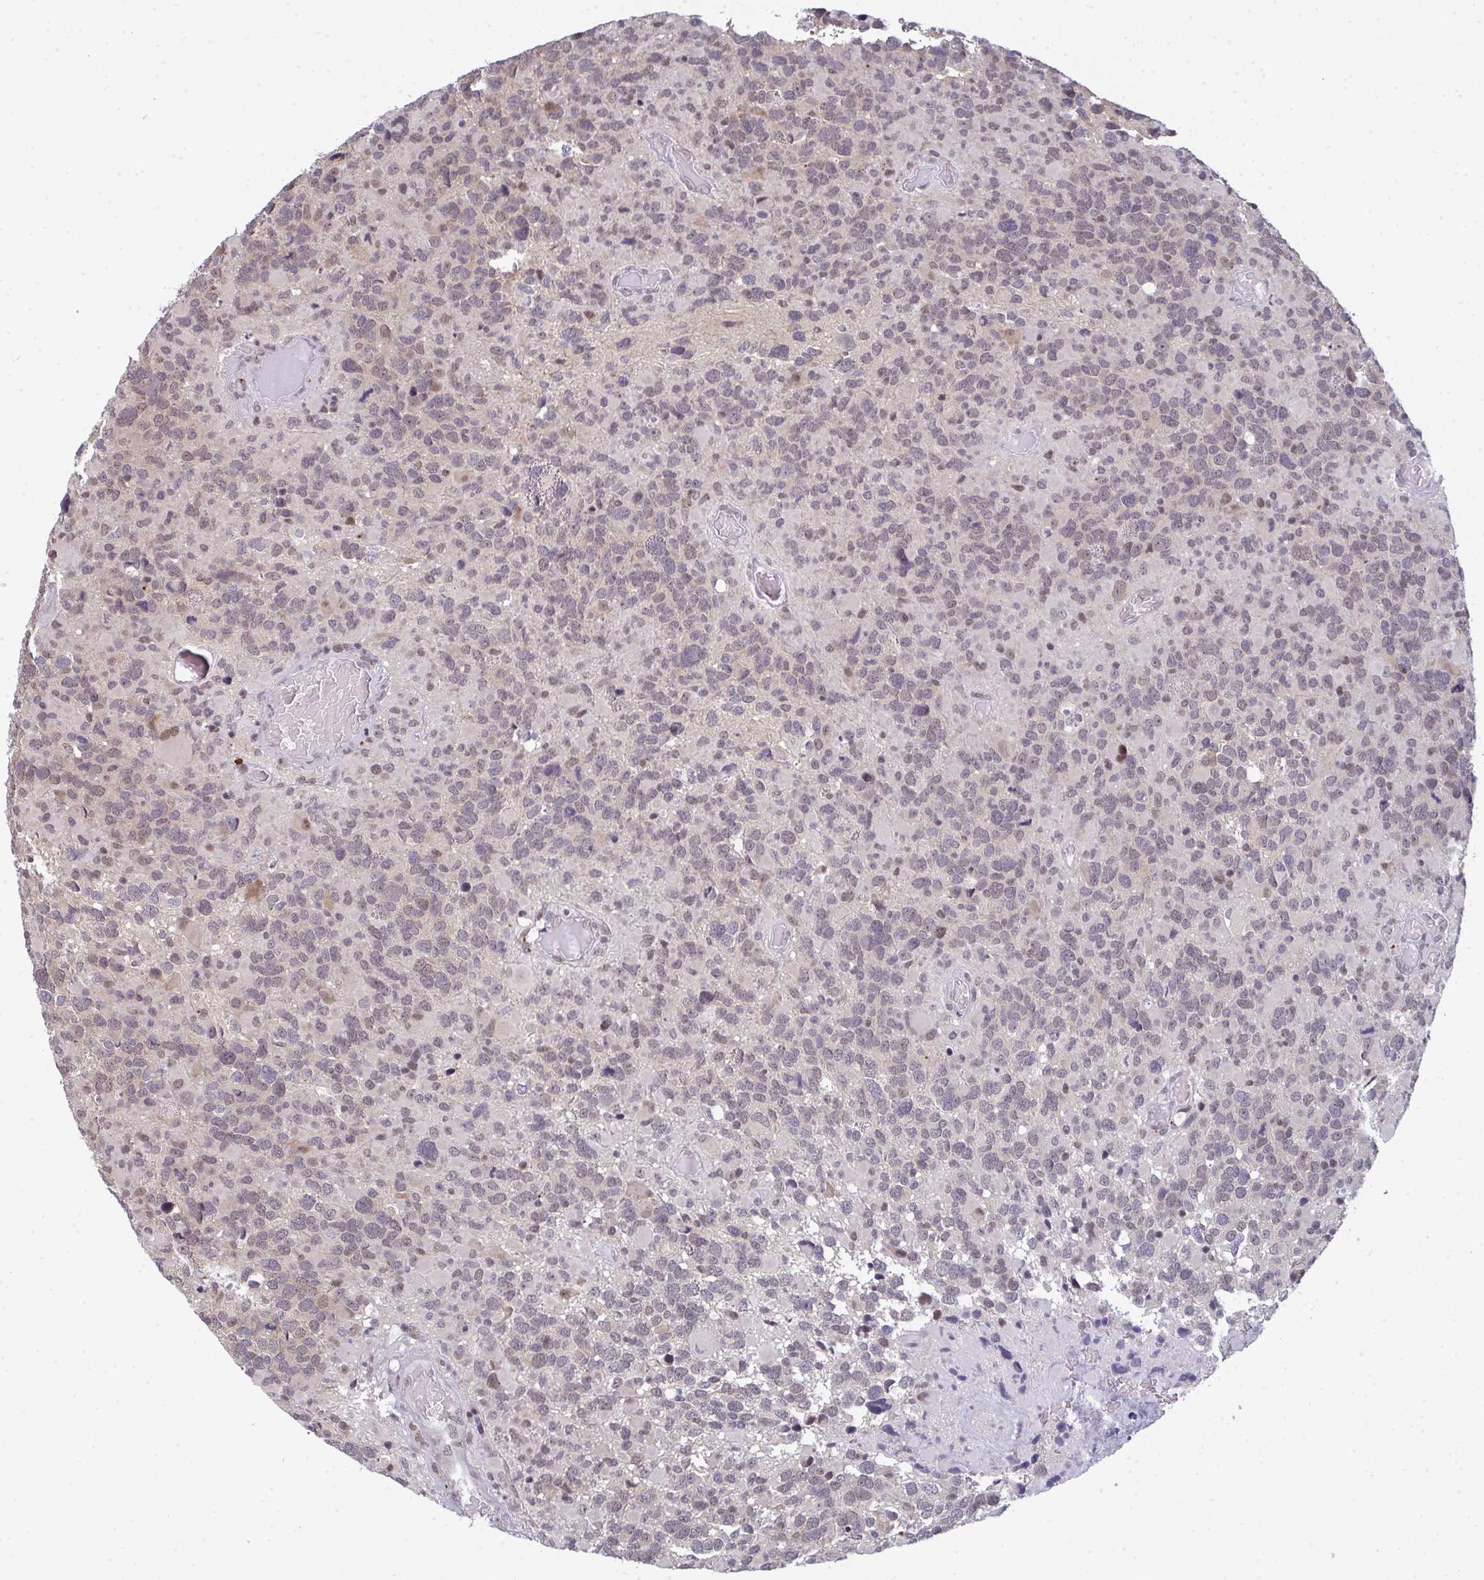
{"staining": {"intensity": "negative", "quantity": "none", "location": "none"}, "tissue": "glioma", "cell_type": "Tumor cells", "image_type": "cancer", "snomed": [{"axis": "morphology", "description": "Glioma, malignant, High grade"}, {"axis": "topography", "description": "Brain"}], "caption": "Immunohistochemistry (IHC) histopathology image of malignant high-grade glioma stained for a protein (brown), which reveals no staining in tumor cells.", "gene": "ATF1", "patient": {"sex": "female", "age": 40}}